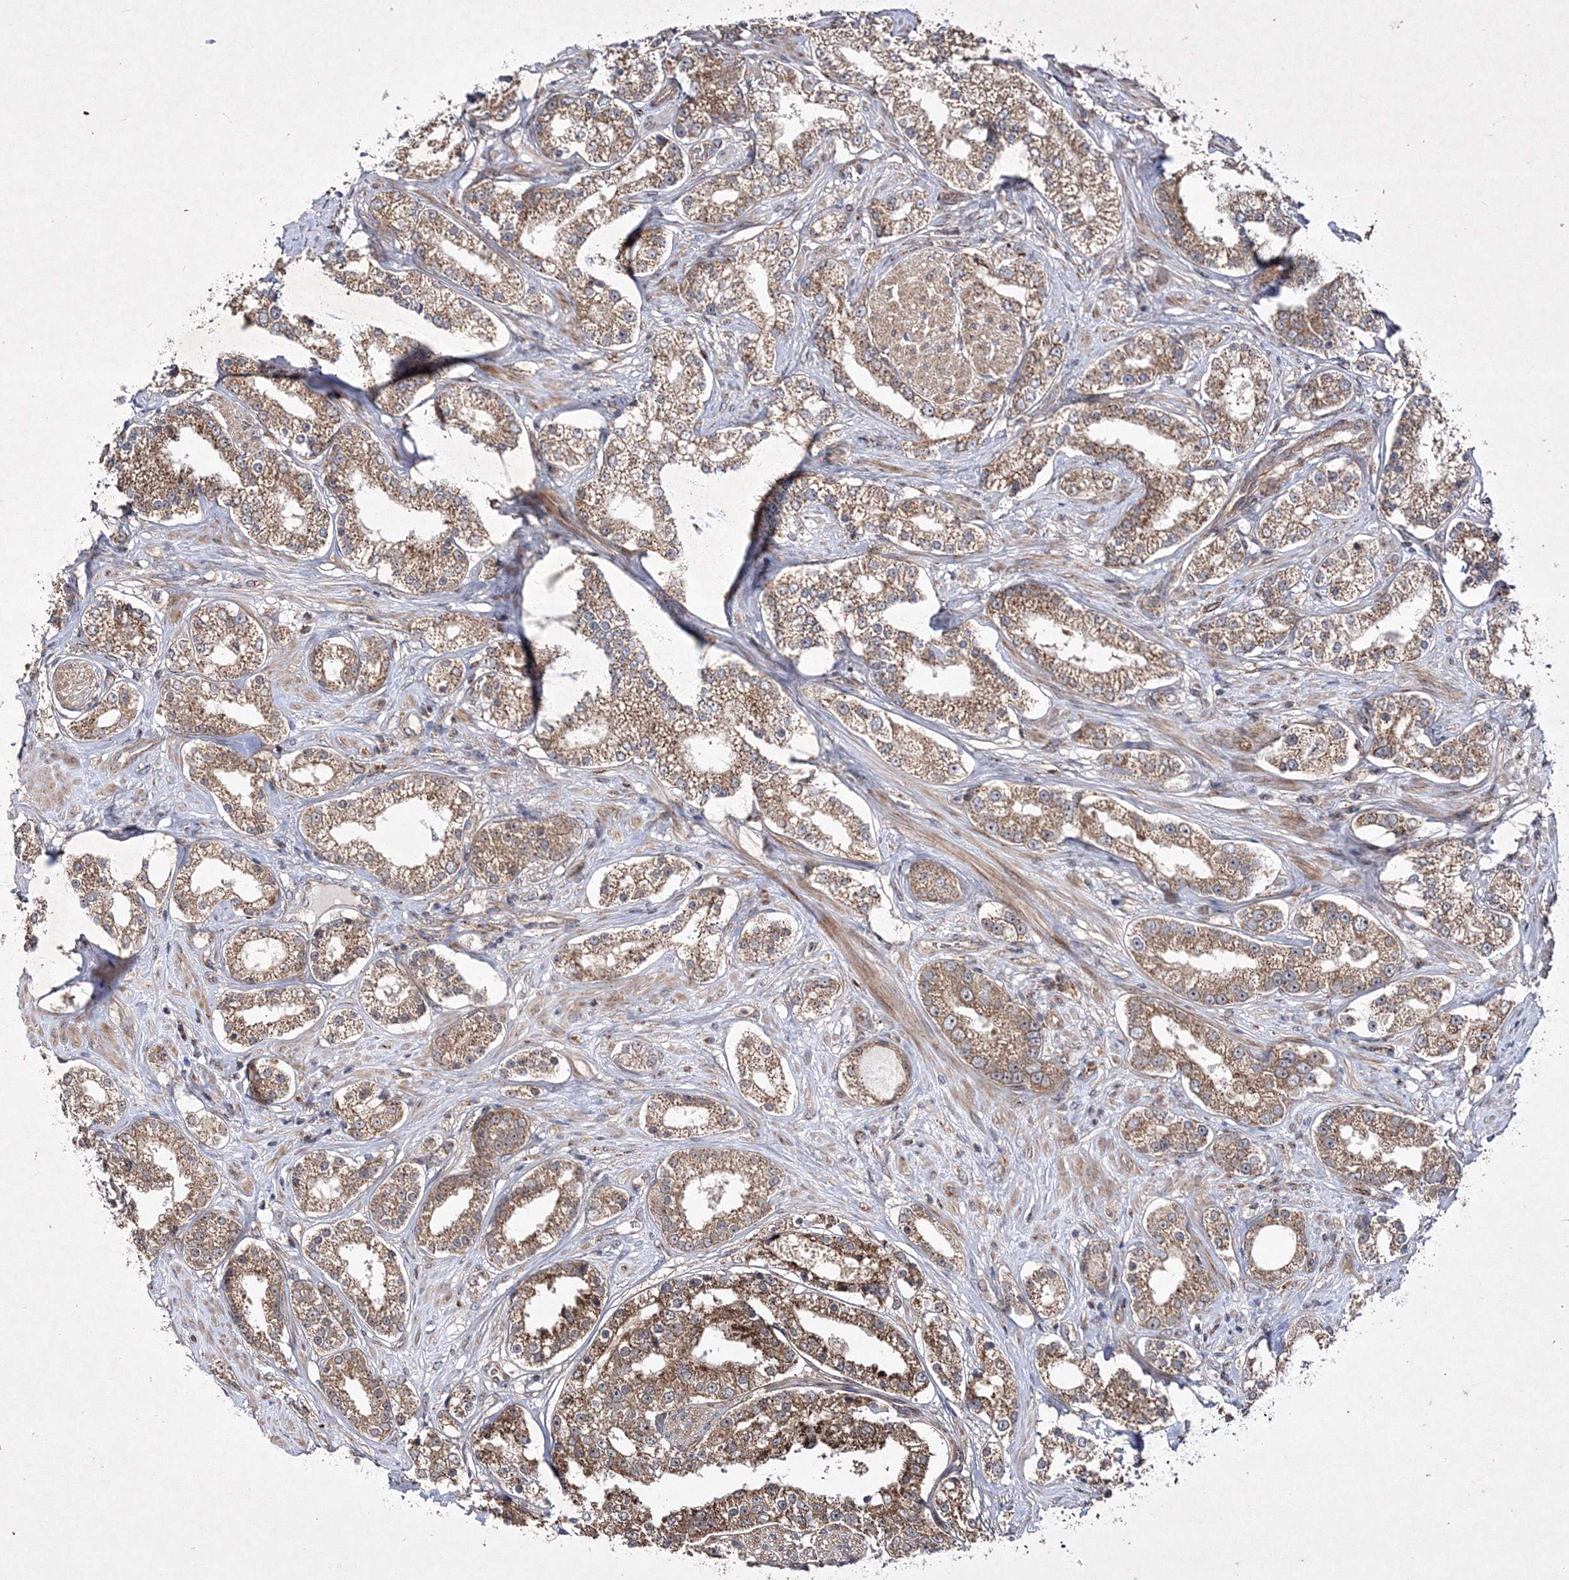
{"staining": {"intensity": "moderate", "quantity": ">75%", "location": "cytoplasmic/membranous"}, "tissue": "prostate cancer", "cell_type": "Tumor cells", "image_type": "cancer", "snomed": [{"axis": "morphology", "description": "Normal tissue, NOS"}, {"axis": "morphology", "description": "Adenocarcinoma, High grade"}, {"axis": "topography", "description": "Prostate"}], "caption": "This micrograph demonstrates prostate cancer stained with immunohistochemistry to label a protein in brown. The cytoplasmic/membranous of tumor cells show moderate positivity for the protein. Nuclei are counter-stained blue.", "gene": "SCRN3", "patient": {"sex": "male", "age": 83}}